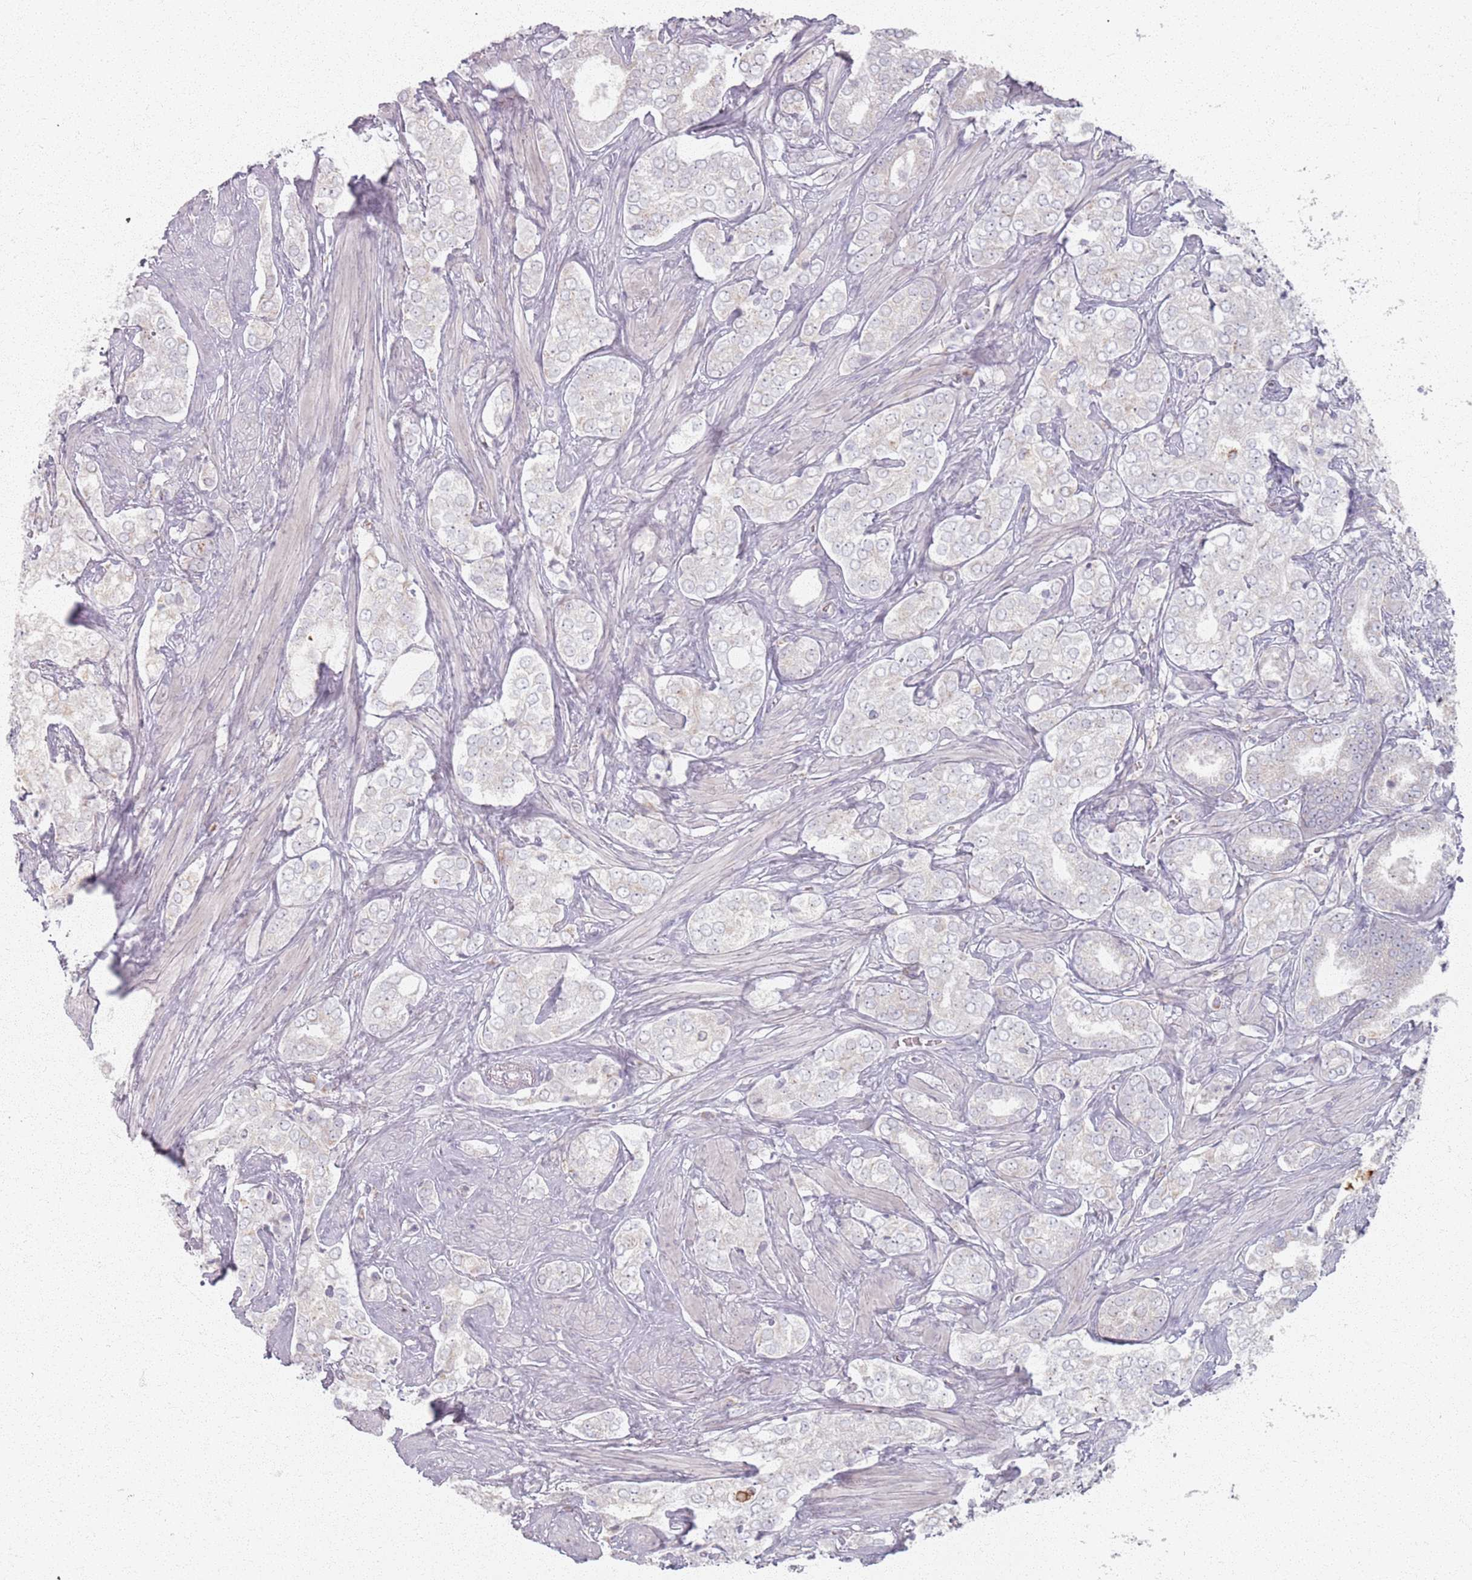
{"staining": {"intensity": "negative", "quantity": "none", "location": "none"}, "tissue": "prostate cancer", "cell_type": "Tumor cells", "image_type": "cancer", "snomed": [{"axis": "morphology", "description": "Adenocarcinoma, High grade"}, {"axis": "topography", "description": "Prostate"}], "caption": "Immunohistochemistry of prostate high-grade adenocarcinoma exhibits no staining in tumor cells.", "gene": "PKD2L2", "patient": {"sex": "male", "age": 71}}